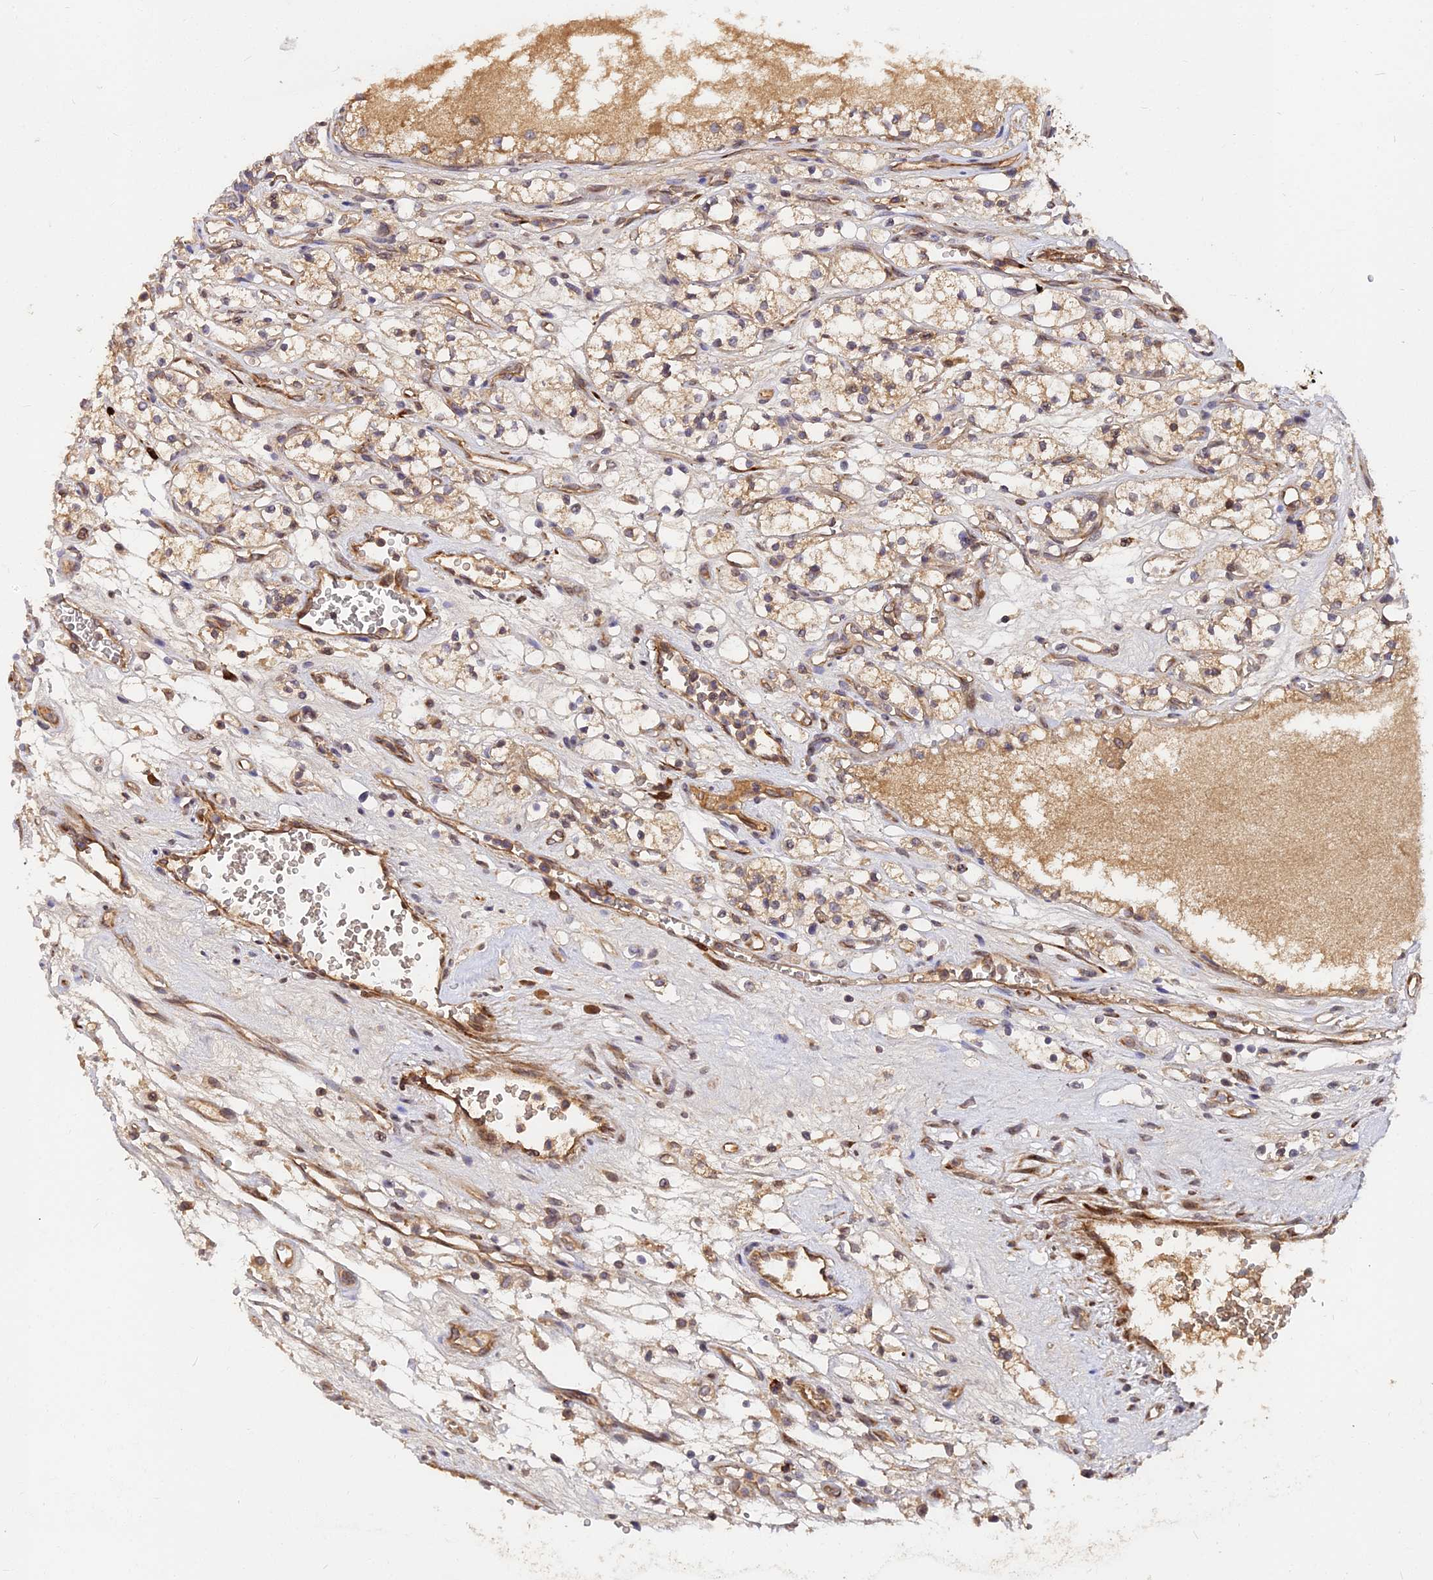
{"staining": {"intensity": "moderate", "quantity": ">75%", "location": "cytoplasmic/membranous"}, "tissue": "renal cancer", "cell_type": "Tumor cells", "image_type": "cancer", "snomed": [{"axis": "morphology", "description": "Adenocarcinoma, NOS"}, {"axis": "topography", "description": "Kidney"}], "caption": "The immunohistochemical stain shows moderate cytoplasmic/membranous expression in tumor cells of renal cancer (adenocarcinoma) tissue.", "gene": "PDE4D", "patient": {"sex": "female", "age": 69}}